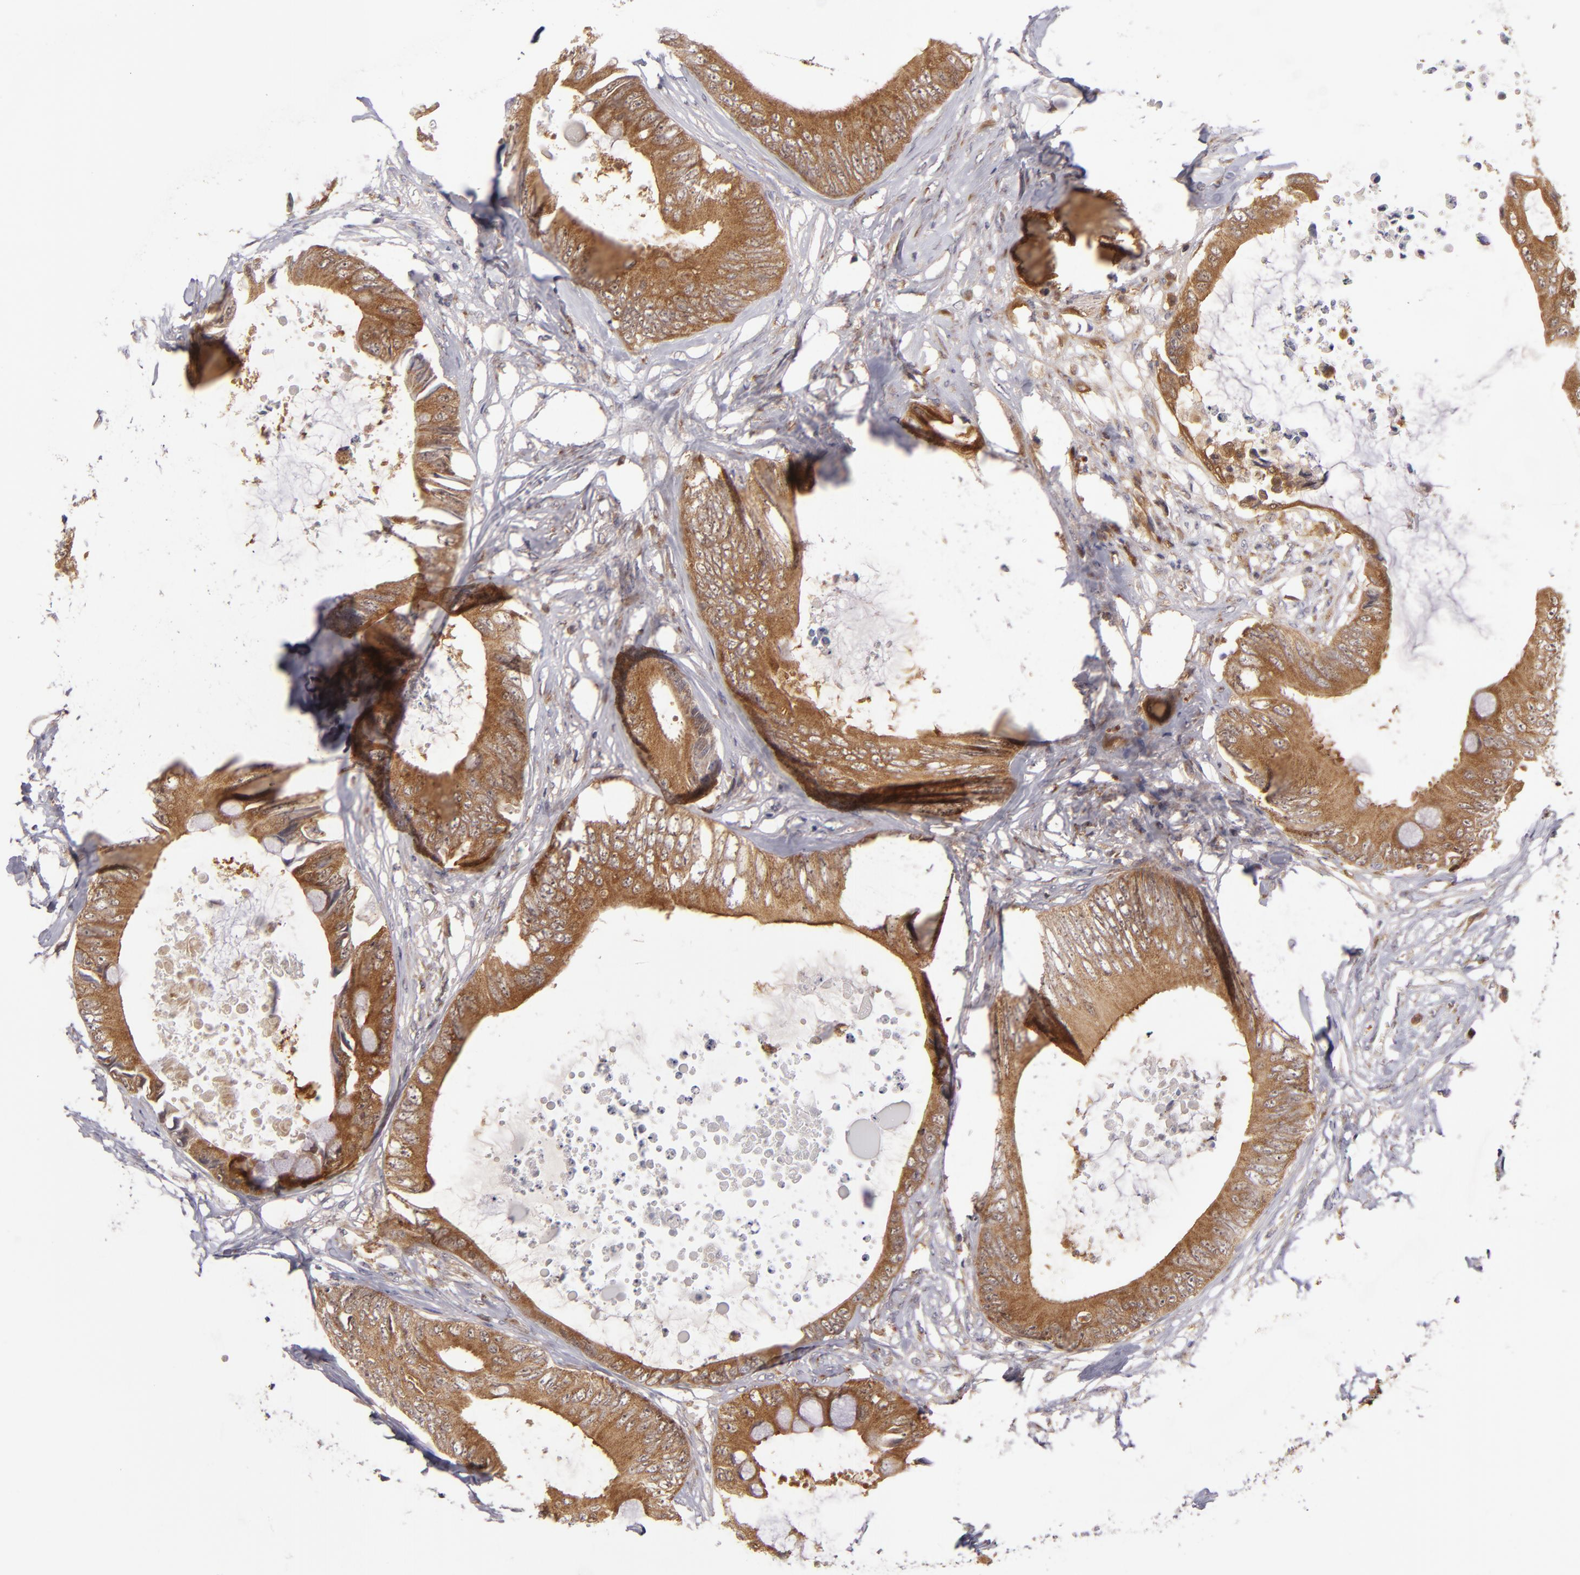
{"staining": {"intensity": "moderate", "quantity": ">75%", "location": "cytoplasmic/membranous"}, "tissue": "colorectal cancer", "cell_type": "Tumor cells", "image_type": "cancer", "snomed": [{"axis": "morphology", "description": "Normal tissue, NOS"}, {"axis": "morphology", "description": "Adenocarcinoma, NOS"}, {"axis": "topography", "description": "Rectum"}, {"axis": "topography", "description": "Peripheral nerve tissue"}], "caption": "Colorectal adenocarcinoma was stained to show a protein in brown. There is medium levels of moderate cytoplasmic/membranous staining in about >75% of tumor cells.", "gene": "SH2D4A", "patient": {"sex": "female", "age": 77}}